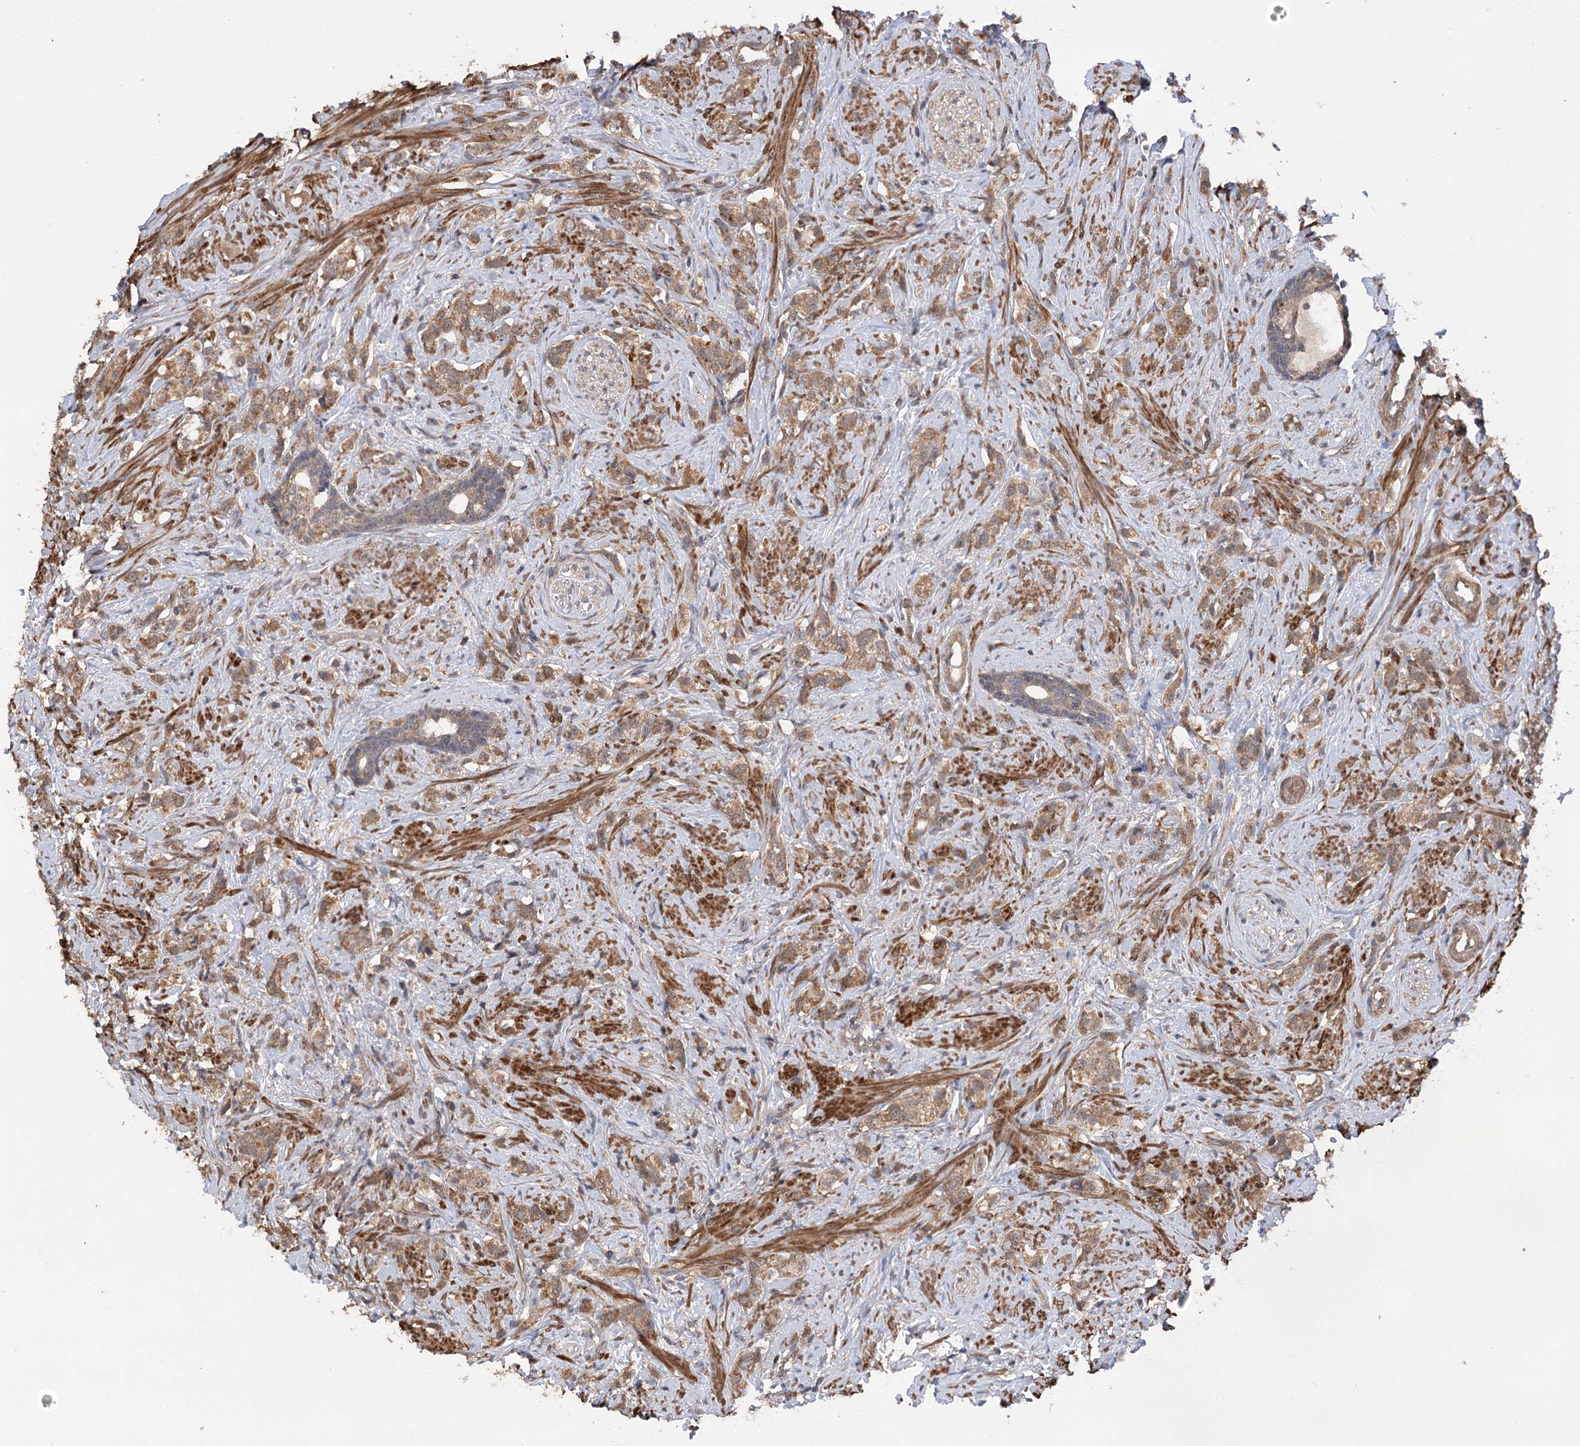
{"staining": {"intensity": "moderate", "quantity": ">75%", "location": "cytoplasmic/membranous"}, "tissue": "prostate cancer", "cell_type": "Tumor cells", "image_type": "cancer", "snomed": [{"axis": "morphology", "description": "Adenocarcinoma, High grade"}, {"axis": "topography", "description": "Prostate"}], "caption": "This micrograph reveals IHC staining of adenocarcinoma (high-grade) (prostate), with medium moderate cytoplasmic/membranous staining in approximately >75% of tumor cells.", "gene": "TENM2", "patient": {"sex": "male", "age": 63}}